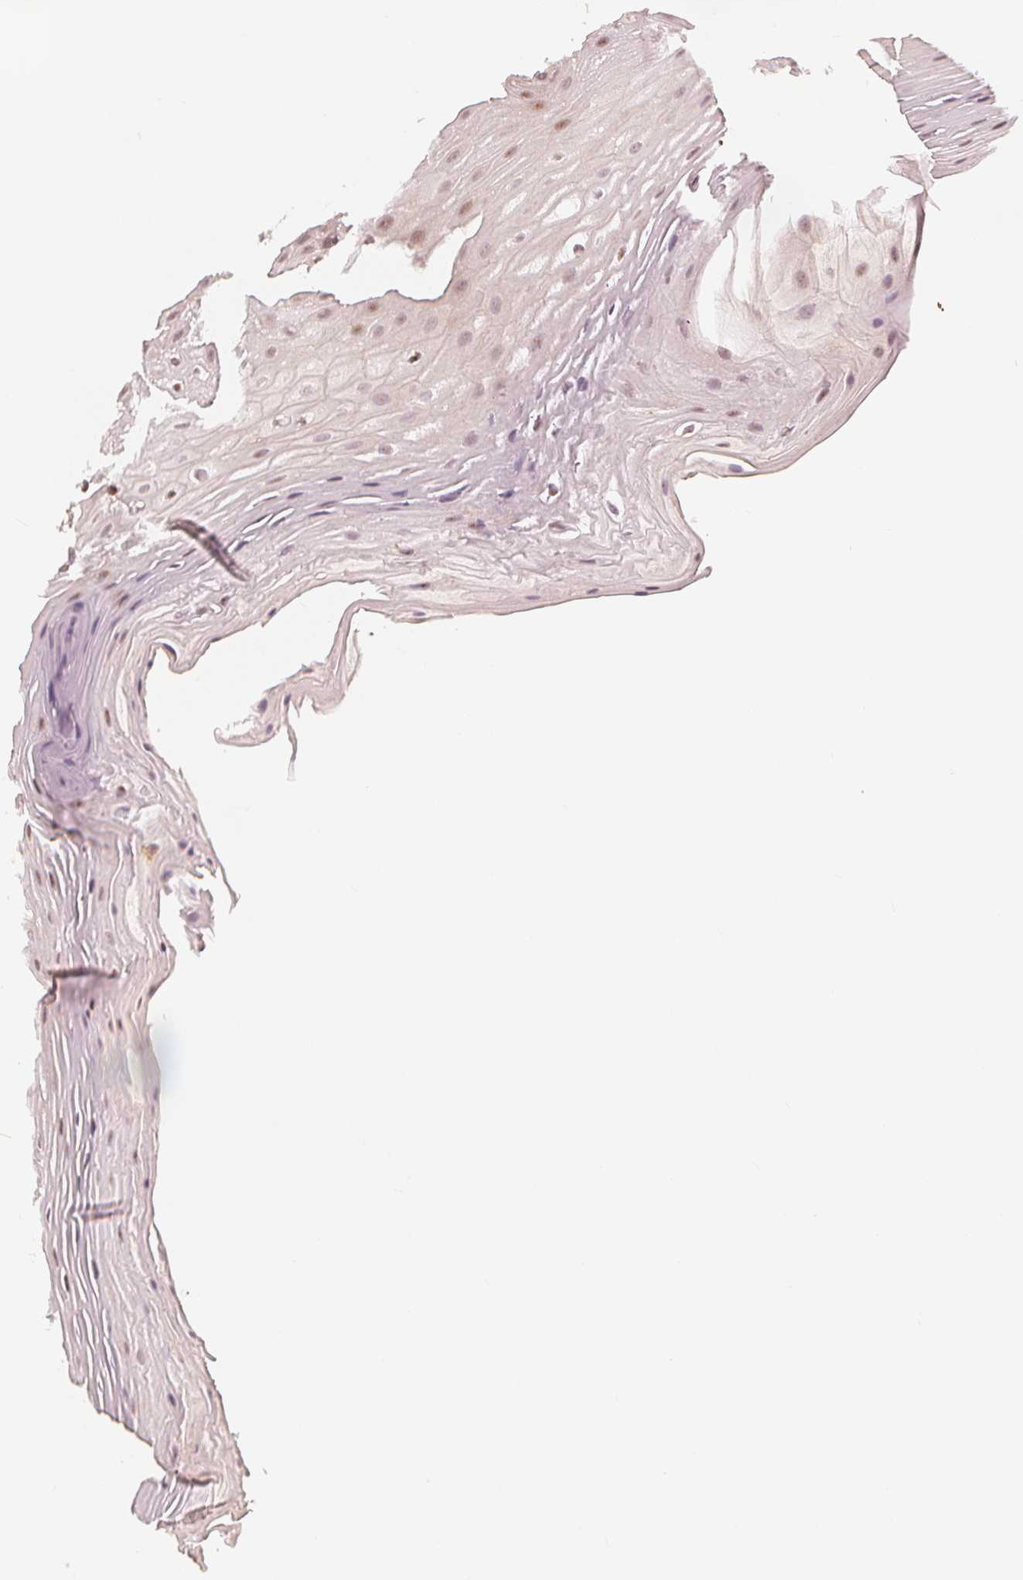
{"staining": {"intensity": "weak", "quantity": "<25%", "location": "nuclear"}, "tissue": "oral mucosa", "cell_type": "Squamous epithelial cells", "image_type": "normal", "snomed": [{"axis": "morphology", "description": "Normal tissue, NOS"}, {"axis": "morphology", "description": "Squamous cell carcinoma, NOS"}, {"axis": "topography", "description": "Oral tissue"}, {"axis": "topography", "description": "Tounge, NOS"}, {"axis": "topography", "description": "Head-Neck"}], "caption": "IHC micrograph of benign oral mucosa stained for a protein (brown), which reveals no staining in squamous epithelial cells.", "gene": "SLC34A1", "patient": {"sex": "male", "age": 62}}